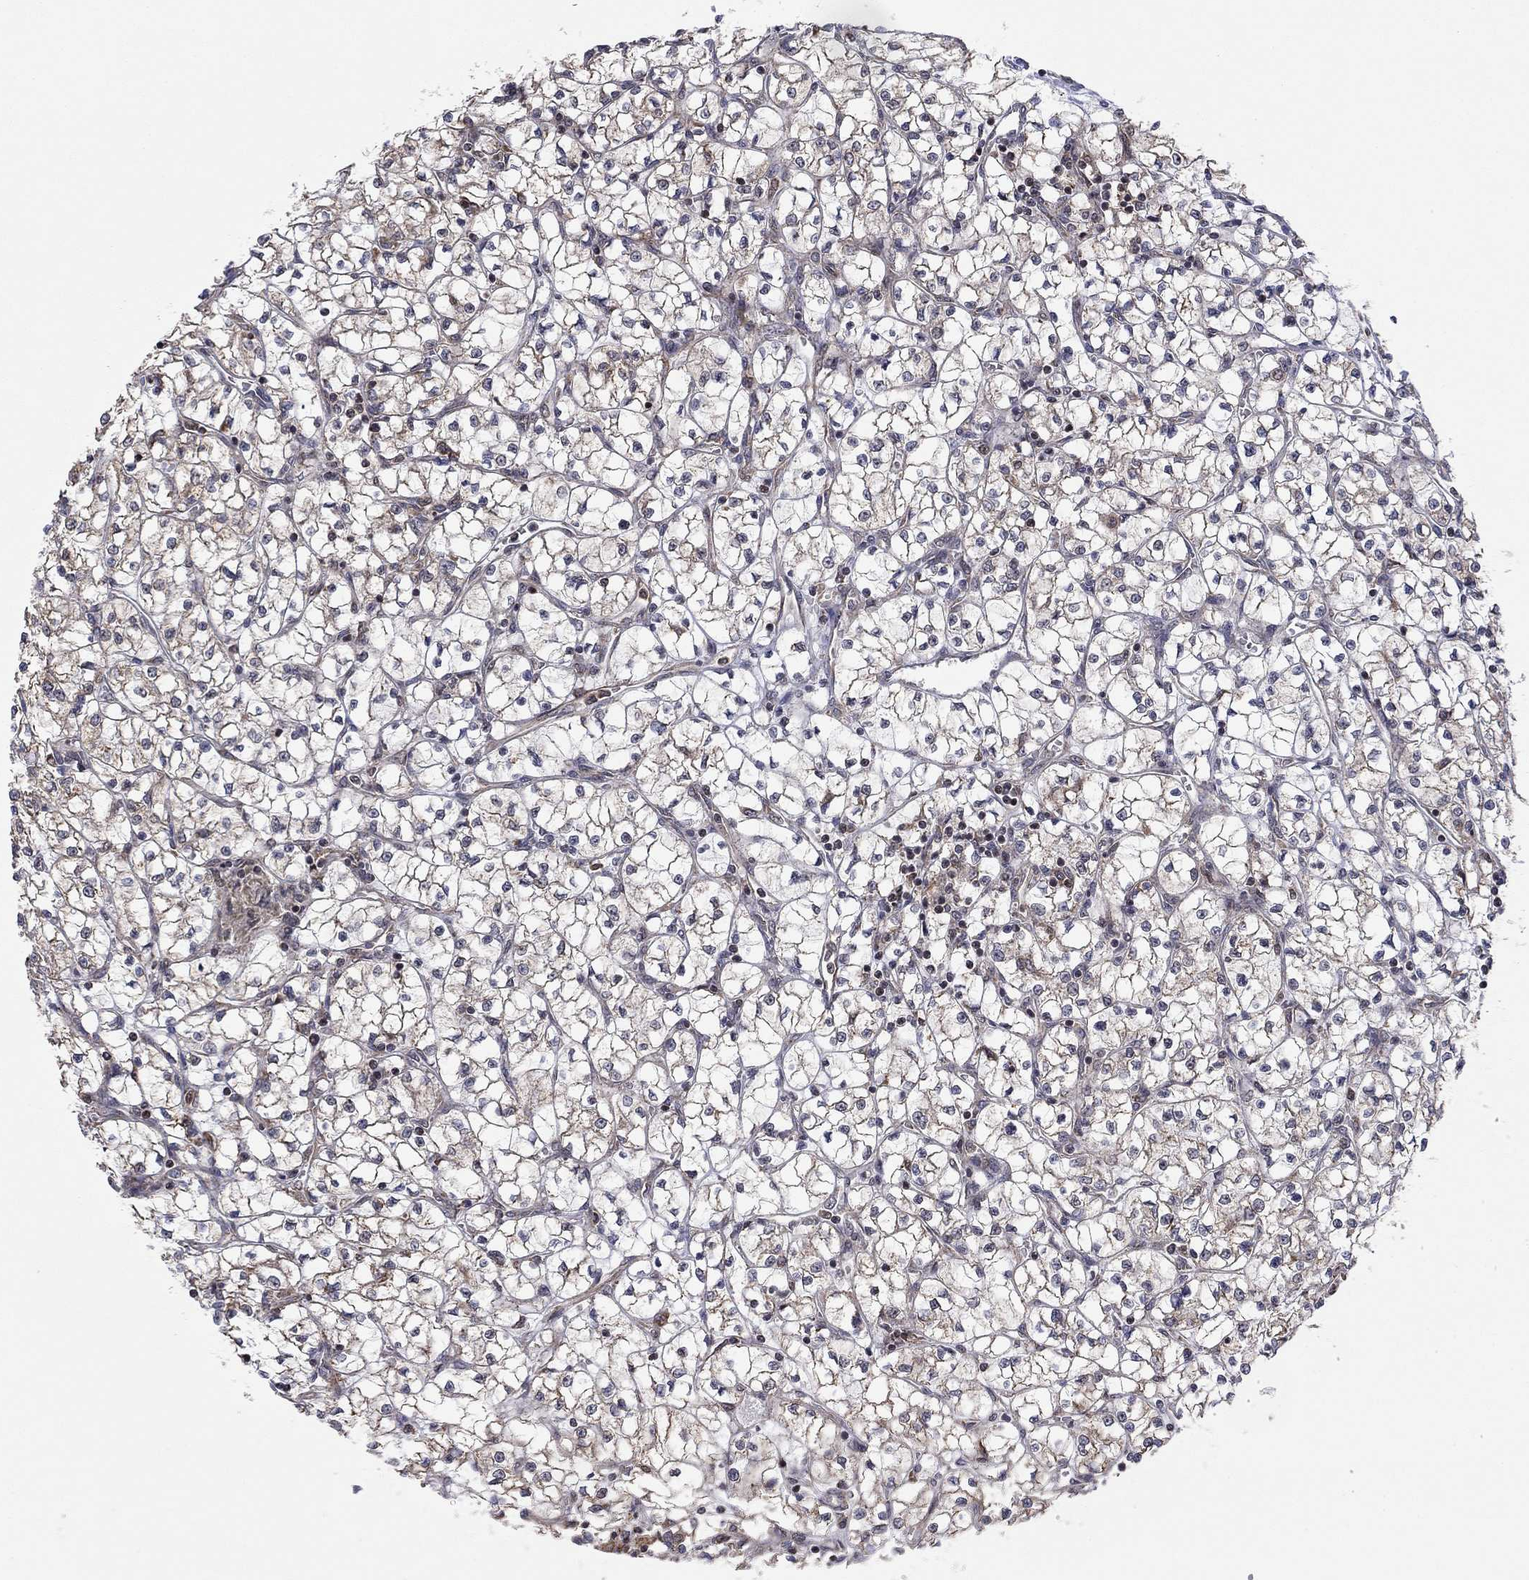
{"staining": {"intensity": "weak", "quantity": "<25%", "location": "cytoplasmic/membranous"}, "tissue": "renal cancer", "cell_type": "Tumor cells", "image_type": "cancer", "snomed": [{"axis": "morphology", "description": "Adenocarcinoma, NOS"}, {"axis": "topography", "description": "Kidney"}], "caption": "This is an immunohistochemistry (IHC) photomicrograph of renal cancer (adenocarcinoma). There is no positivity in tumor cells.", "gene": "TDP1", "patient": {"sex": "female", "age": 64}}